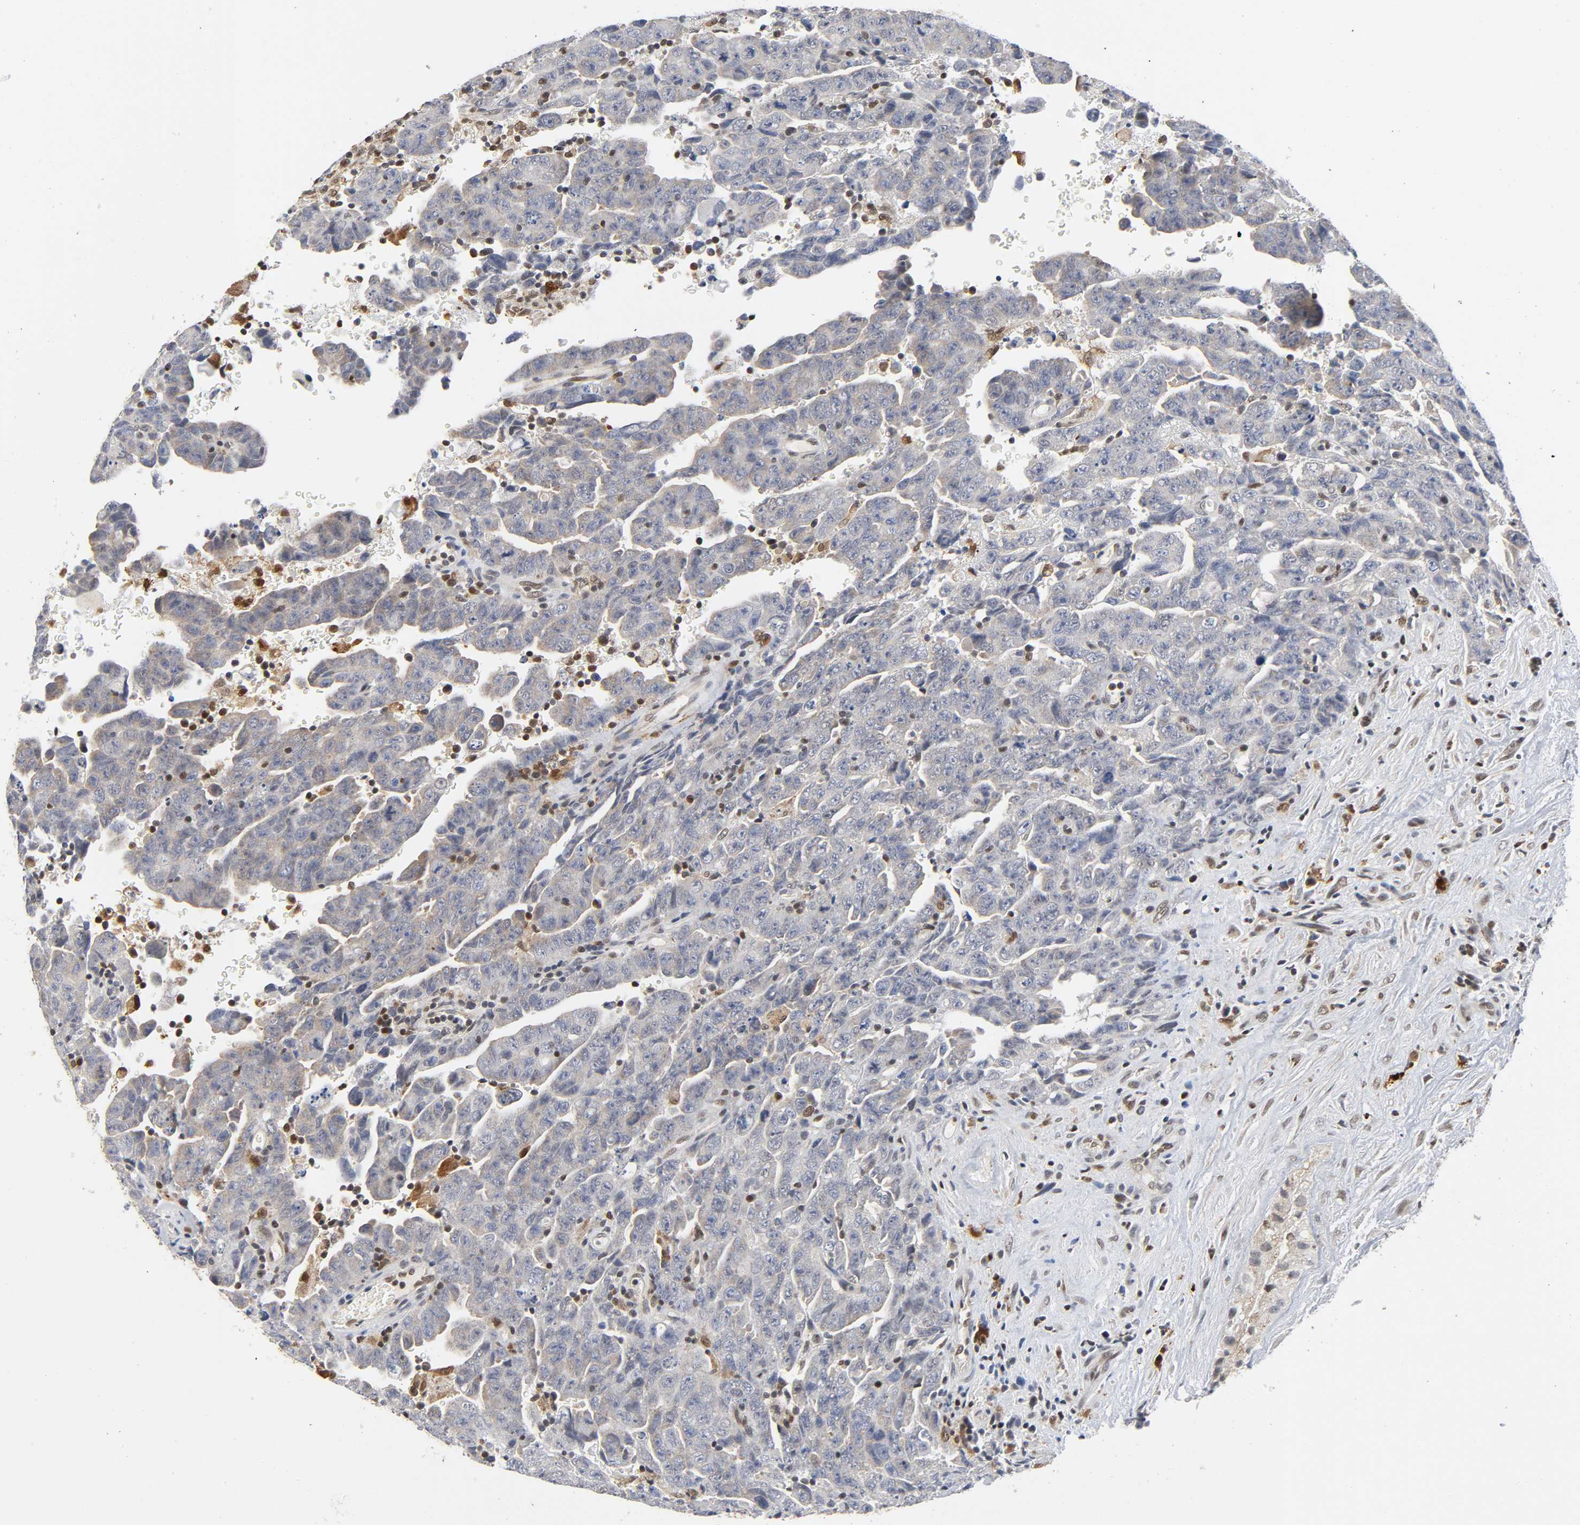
{"staining": {"intensity": "negative", "quantity": "none", "location": "none"}, "tissue": "testis cancer", "cell_type": "Tumor cells", "image_type": "cancer", "snomed": [{"axis": "morphology", "description": "Carcinoma, Embryonal, NOS"}, {"axis": "topography", "description": "Testis"}], "caption": "Tumor cells are negative for protein expression in human embryonal carcinoma (testis).", "gene": "KAT2B", "patient": {"sex": "male", "age": 28}}